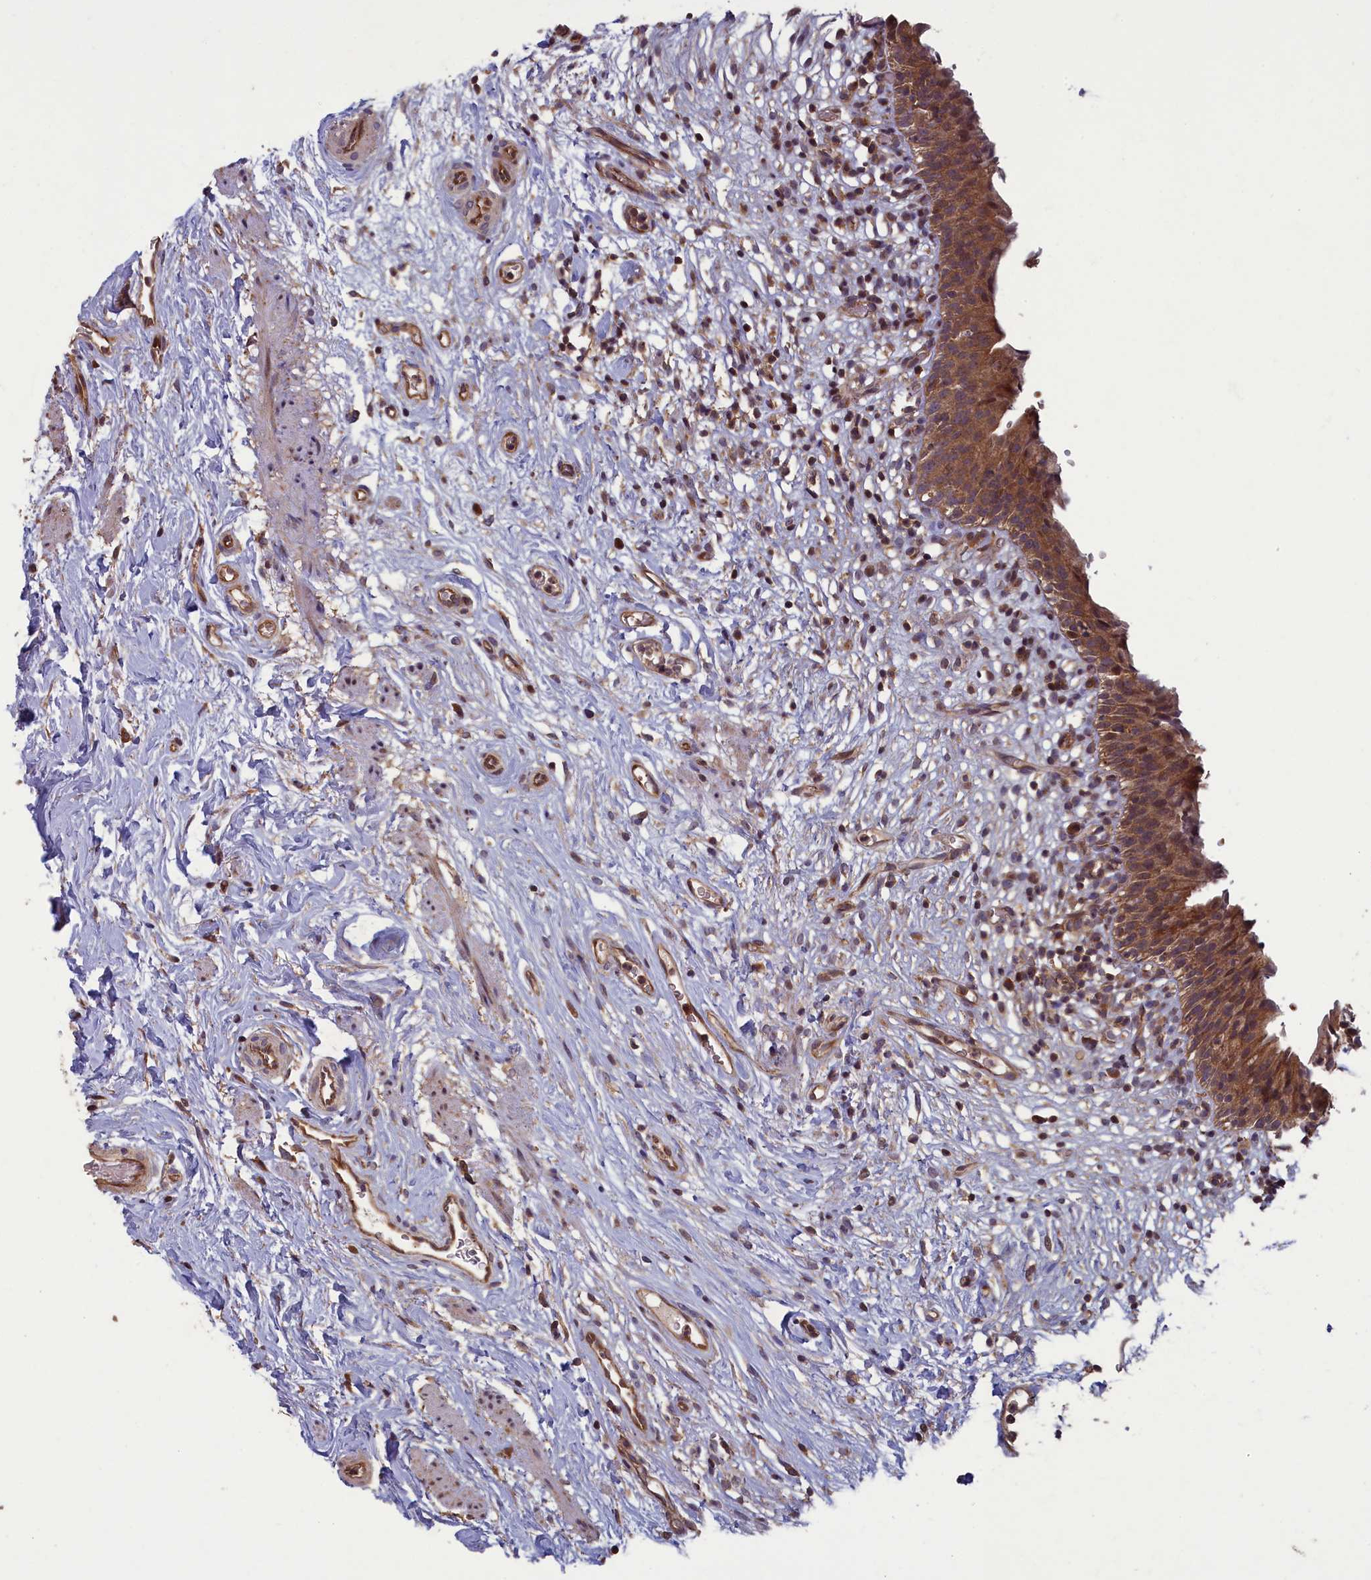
{"staining": {"intensity": "moderate", "quantity": ">75%", "location": "cytoplasmic/membranous,nuclear"}, "tissue": "urinary bladder", "cell_type": "Urothelial cells", "image_type": "normal", "snomed": [{"axis": "morphology", "description": "Normal tissue, NOS"}, {"axis": "morphology", "description": "Inflammation, NOS"}, {"axis": "topography", "description": "Urinary bladder"}], "caption": "A micrograph of urinary bladder stained for a protein shows moderate cytoplasmic/membranous,nuclear brown staining in urothelial cells. (DAB IHC, brown staining for protein, blue staining for nuclei).", "gene": "CIAO2B", "patient": {"sex": "male", "age": 63}}